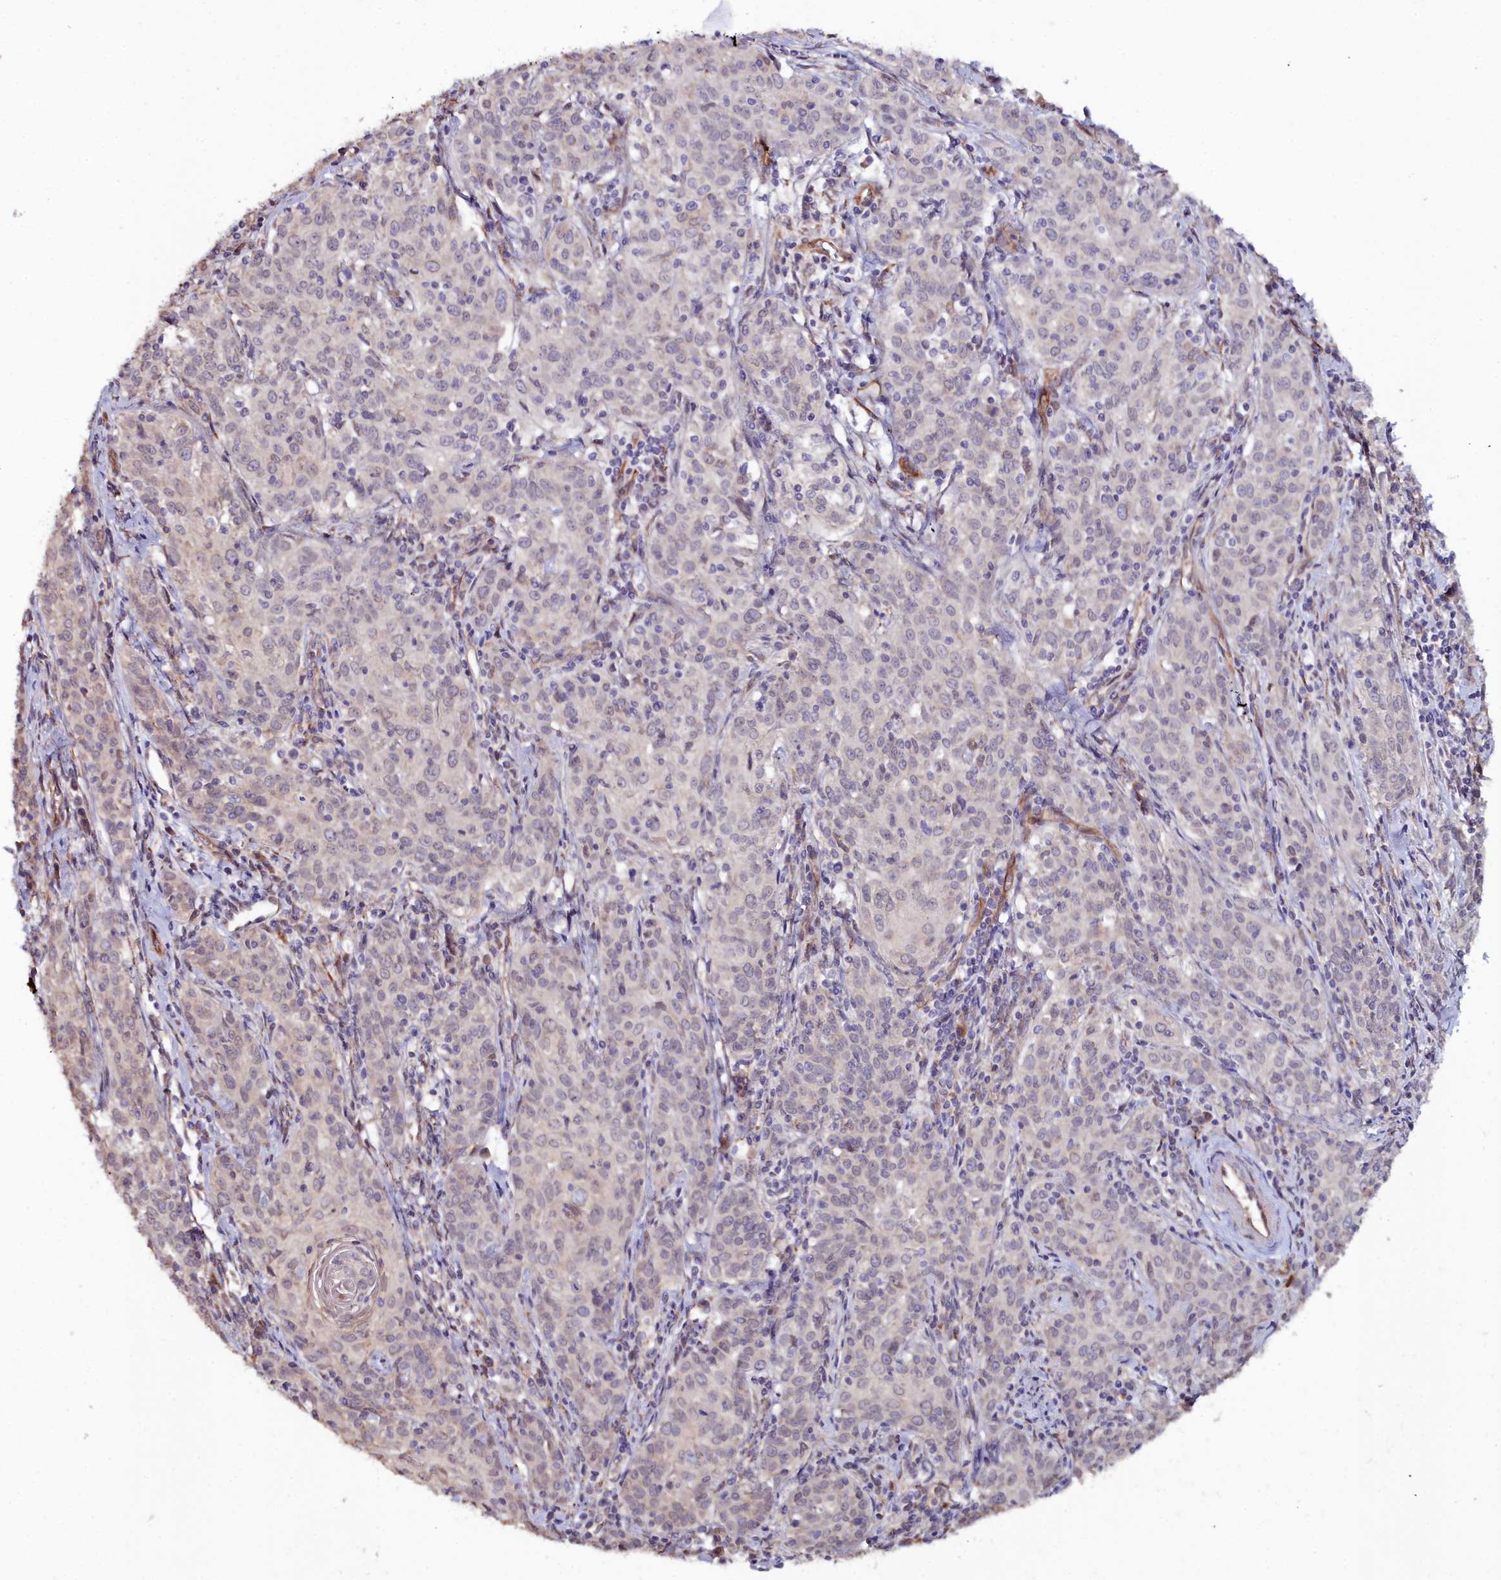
{"staining": {"intensity": "negative", "quantity": "none", "location": "none"}, "tissue": "cervical cancer", "cell_type": "Tumor cells", "image_type": "cancer", "snomed": [{"axis": "morphology", "description": "Squamous cell carcinoma, NOS"}, {"axis": "topography", "description": "Cervix"}], "caption": "Protein analysis of cervical cancer (squamous cell carcinoma) shows no significant expression in tumor cells.", "gene": "C4orf19", "patient": {"sex": "female", "age": 57}}